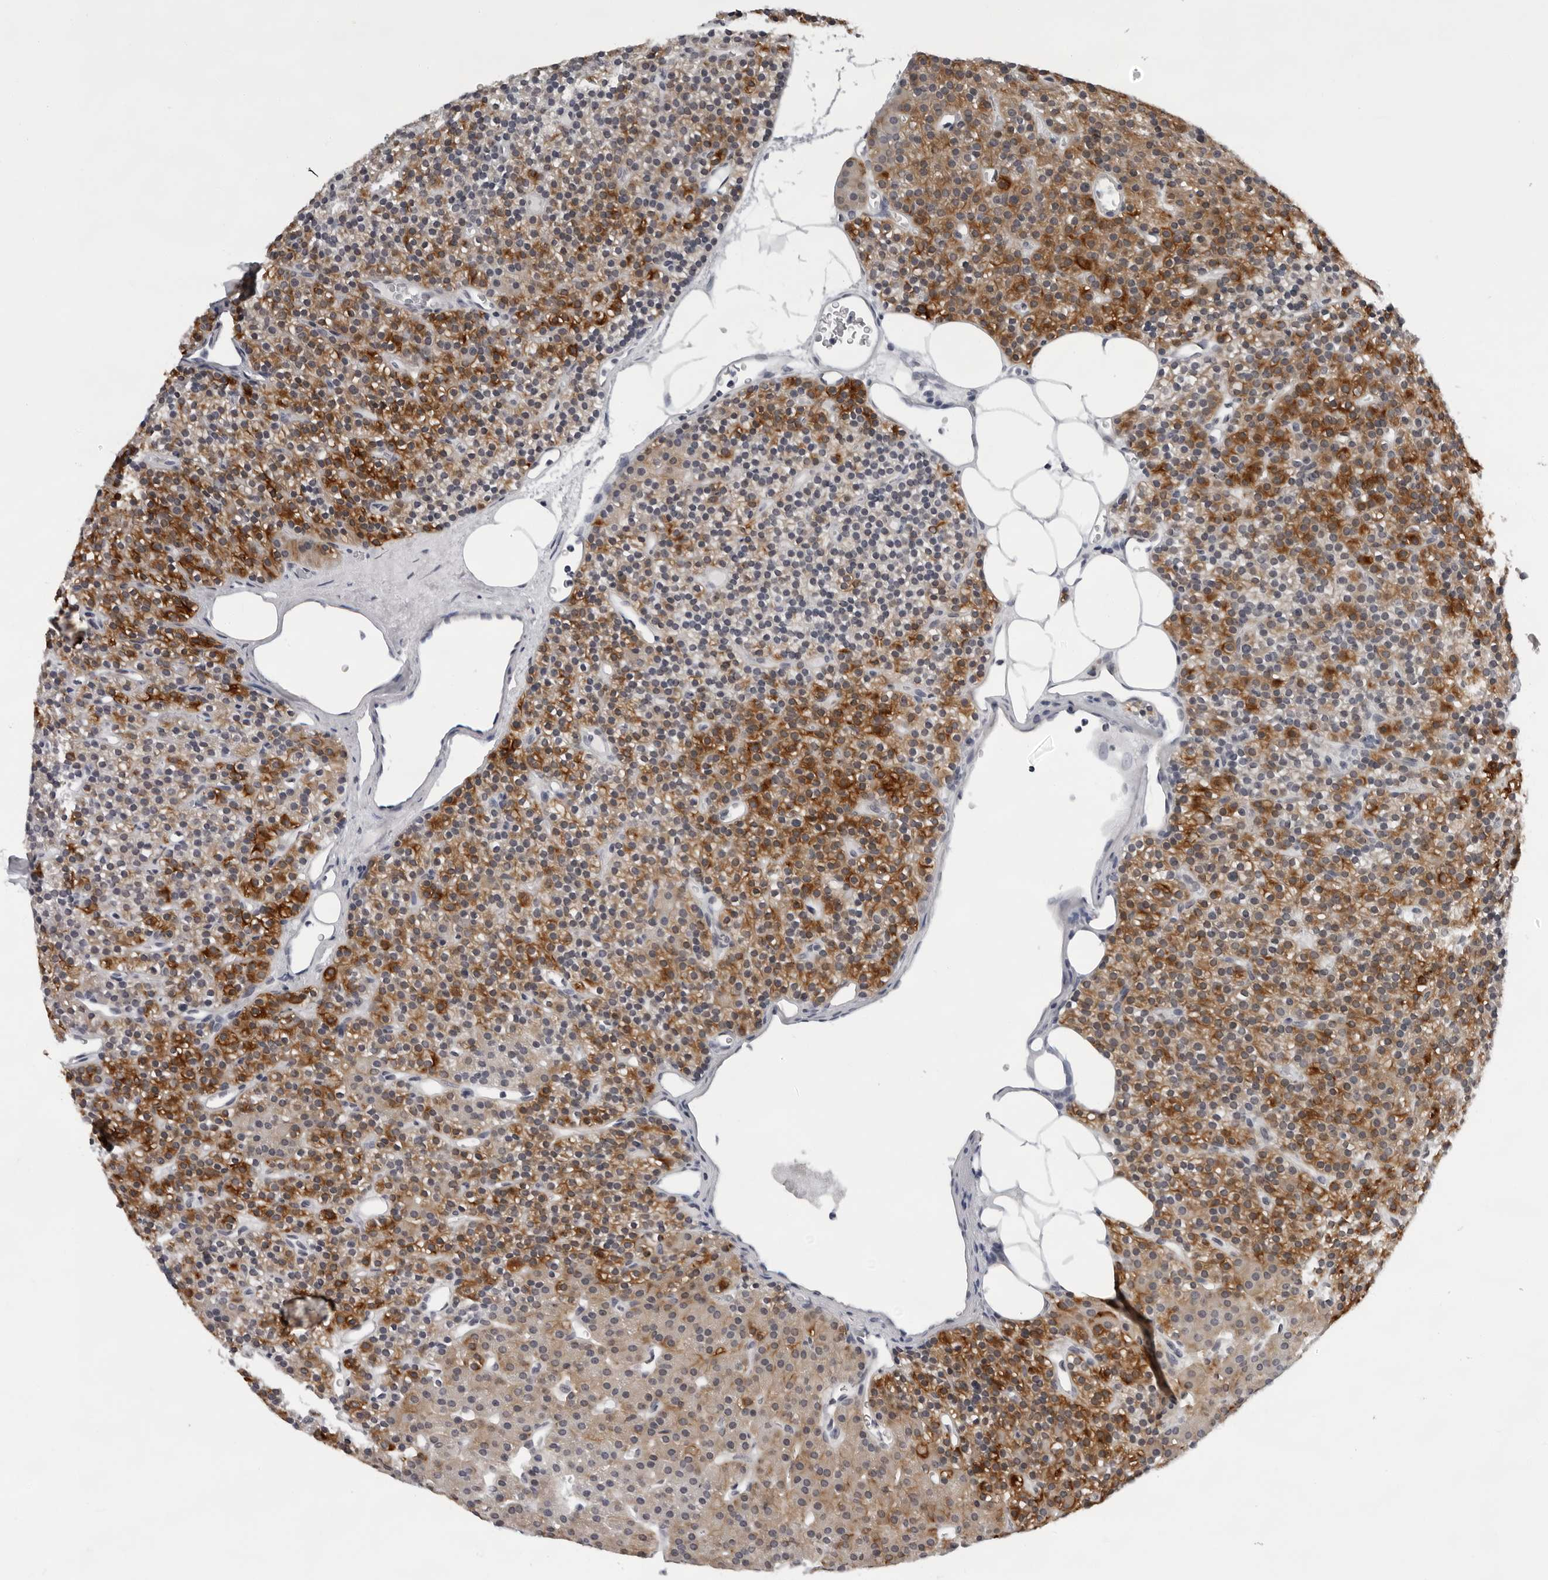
{"staining": {"intensity": "moderate", "quantity": ">75%", "location": "cytoplasmic/membranous"}, "tissue": "parathyroid gland", "cell_type": "Glandular cells", "image_type": "normal", "snomed": [{"axis": "morphology", "description": "Normal tissue, NOS"}, {"axis": "morphology", "description": "Hyperplasia, NOS"}, {"axis": "topography", "description": "Parathyroid gland"}], "caption": "Parathyroid gland stained with DAB immunohistochemistry (IHC) shows medium levels of moderate cytoplasmic/membranous expression in approximately >75% of glandular cells.", "gene": "CCDC28B", "patient": {"sex": "male", "age": 44}}